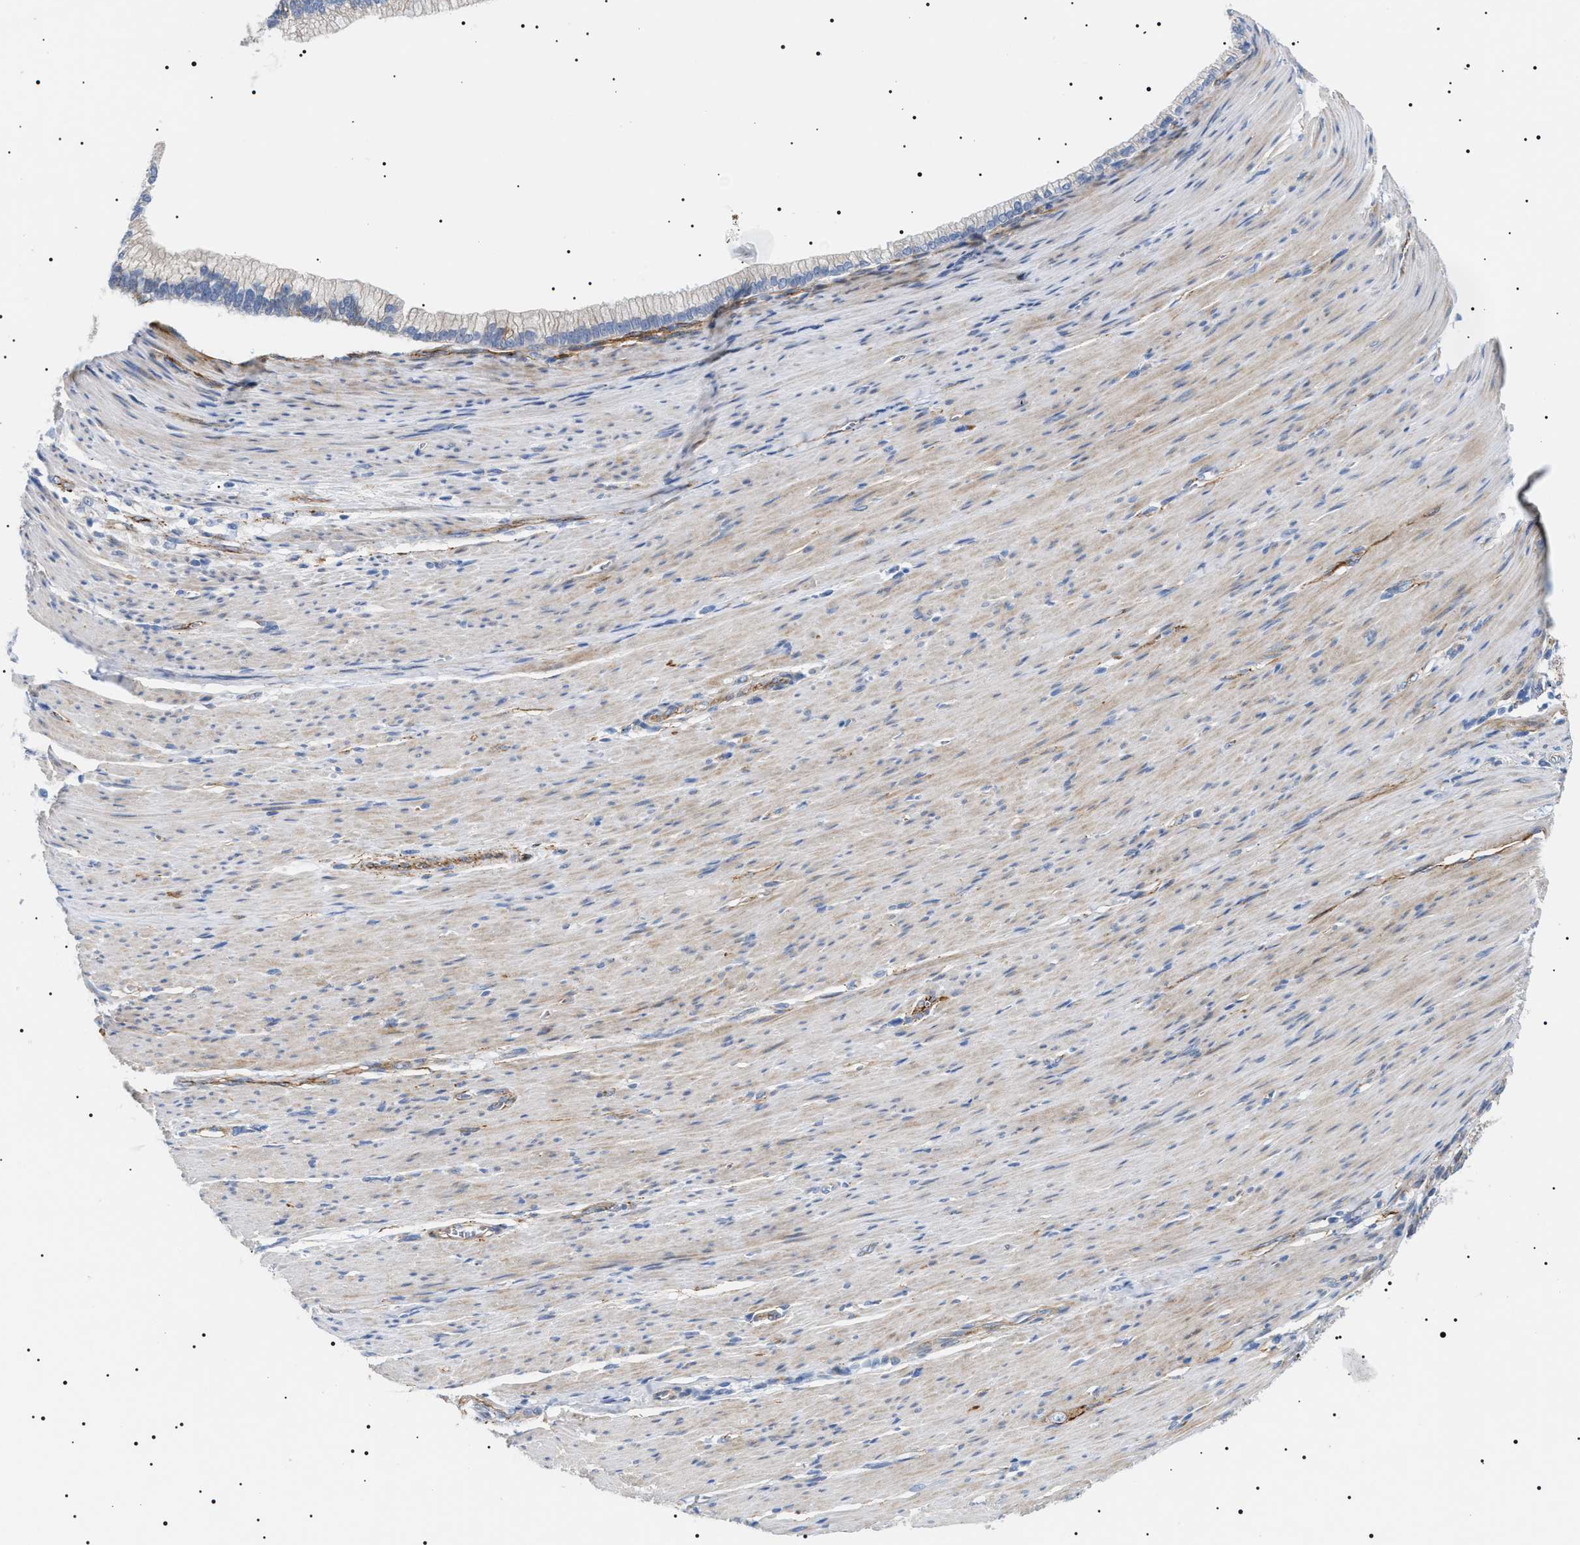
{"staining": {"intensity": "moderate", "quantity": "25%-75%", "location": "cytoplasmic/membranous"}, "tissue": "pancreatic cancer", "cell_type": "Tumor cells", "image_type": "cancer", "snomed": [{"axis": "morphology", "description": "Adenocarcinoma, NOS"}, {"axis": "topography", "description": "Pancreas"}], "caption": "Pancreatic cancer (adenocarcinoma) stained with a brown dye displays moderate cytoplasmic/membranous positive staining in approximately 25%-75% of tumor cells.", "gene": "TMEM222", "patient": {"sex": "male", "age": 69}}